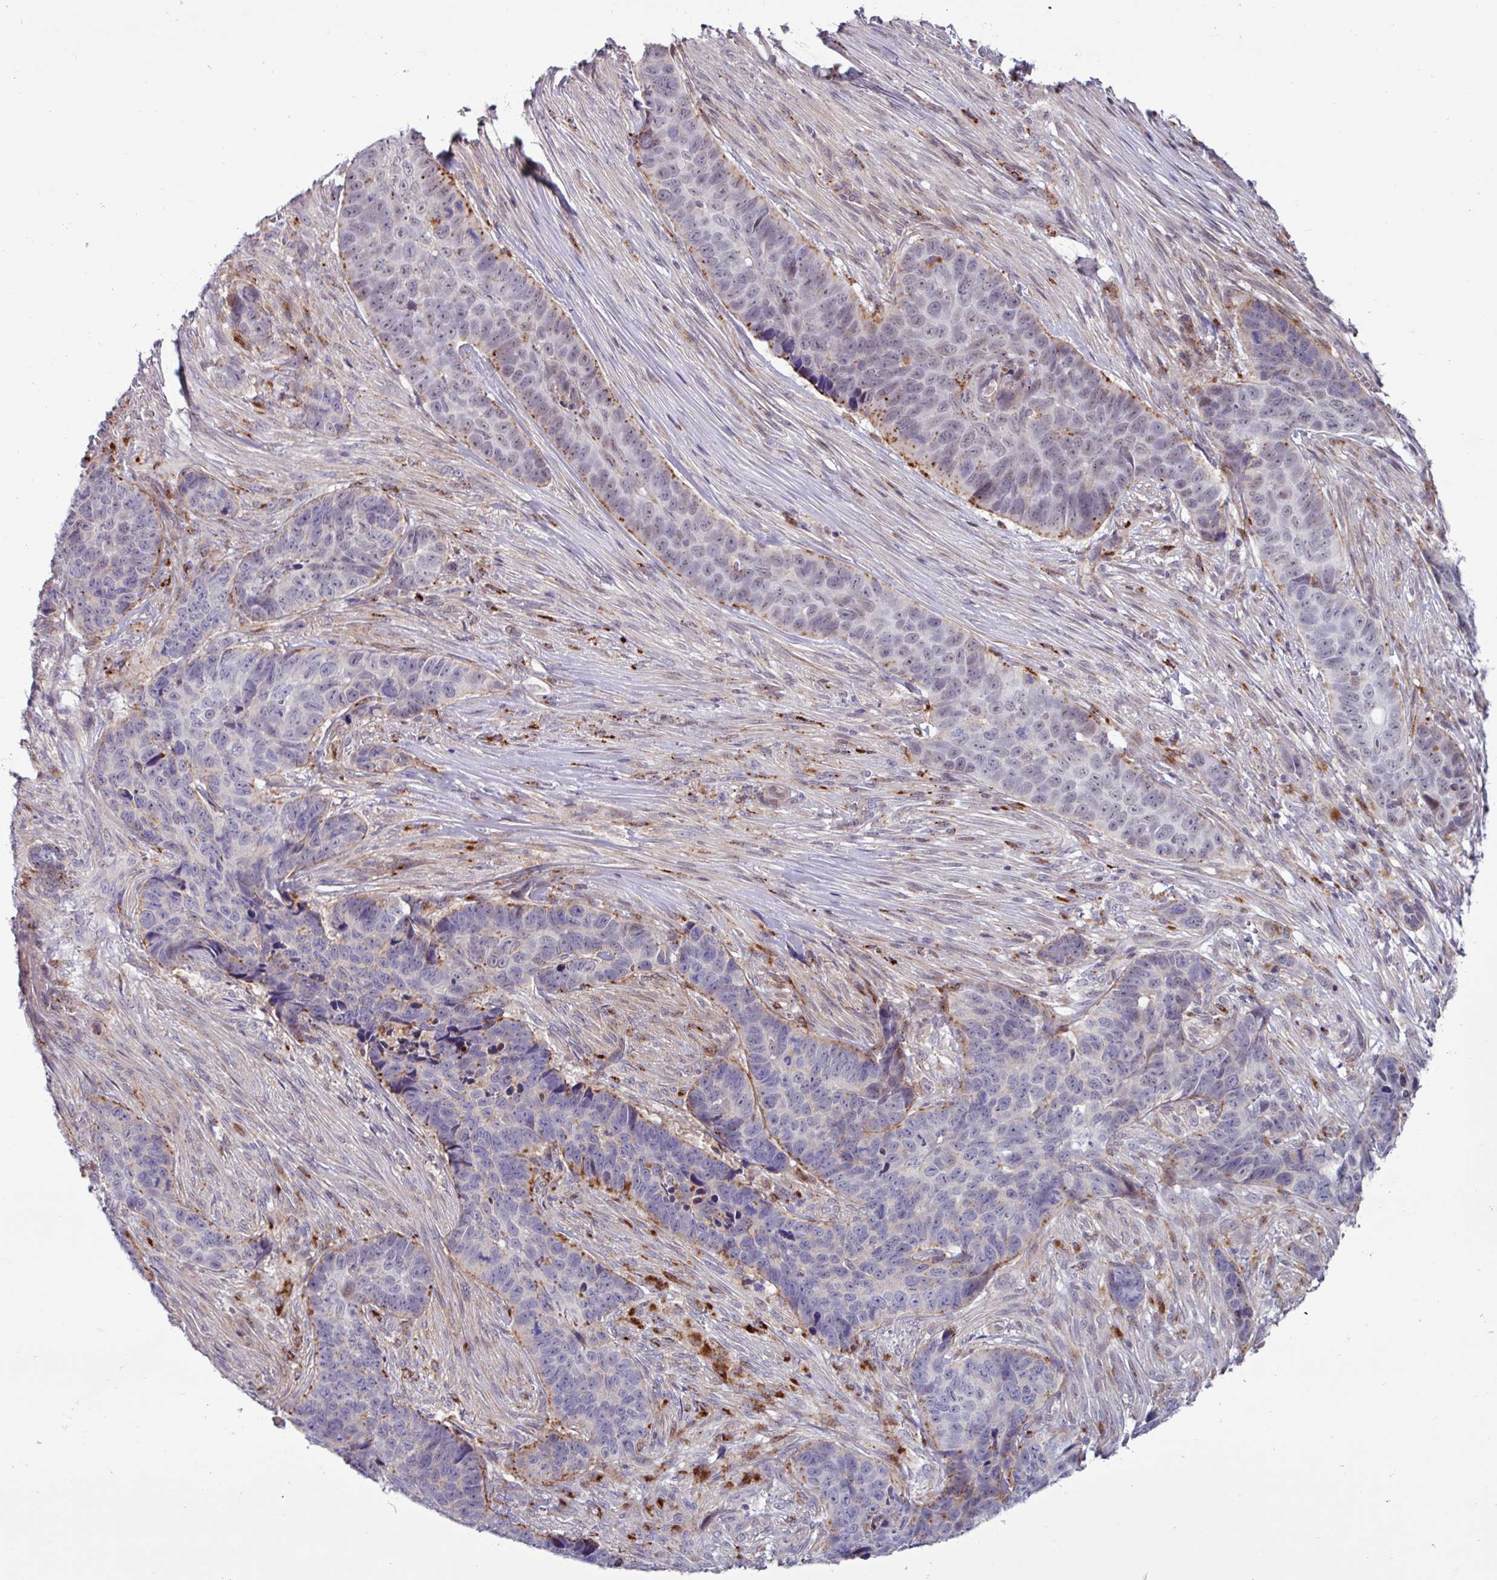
{"staining": {"intensity": "moderate", "quantity": "<25%", "location": "cytoplasmic/membranous"}, "tissue": "skin cancer", "cell_type": "Tumor cells", "image_type": "cancer", "snomed": [{"axis": "morphology", "description": "Basal cell carcinoma"}, {"axis": "topography", "description": "Skin"}], "caption": "Moderate cytoplasmic/membranous positivity for a protein is identified in approximately <25% of tumor cells of skin cancer using IHC.", "gene": "AMIGO2", "patient": {"sex": "female", "age": 82}}